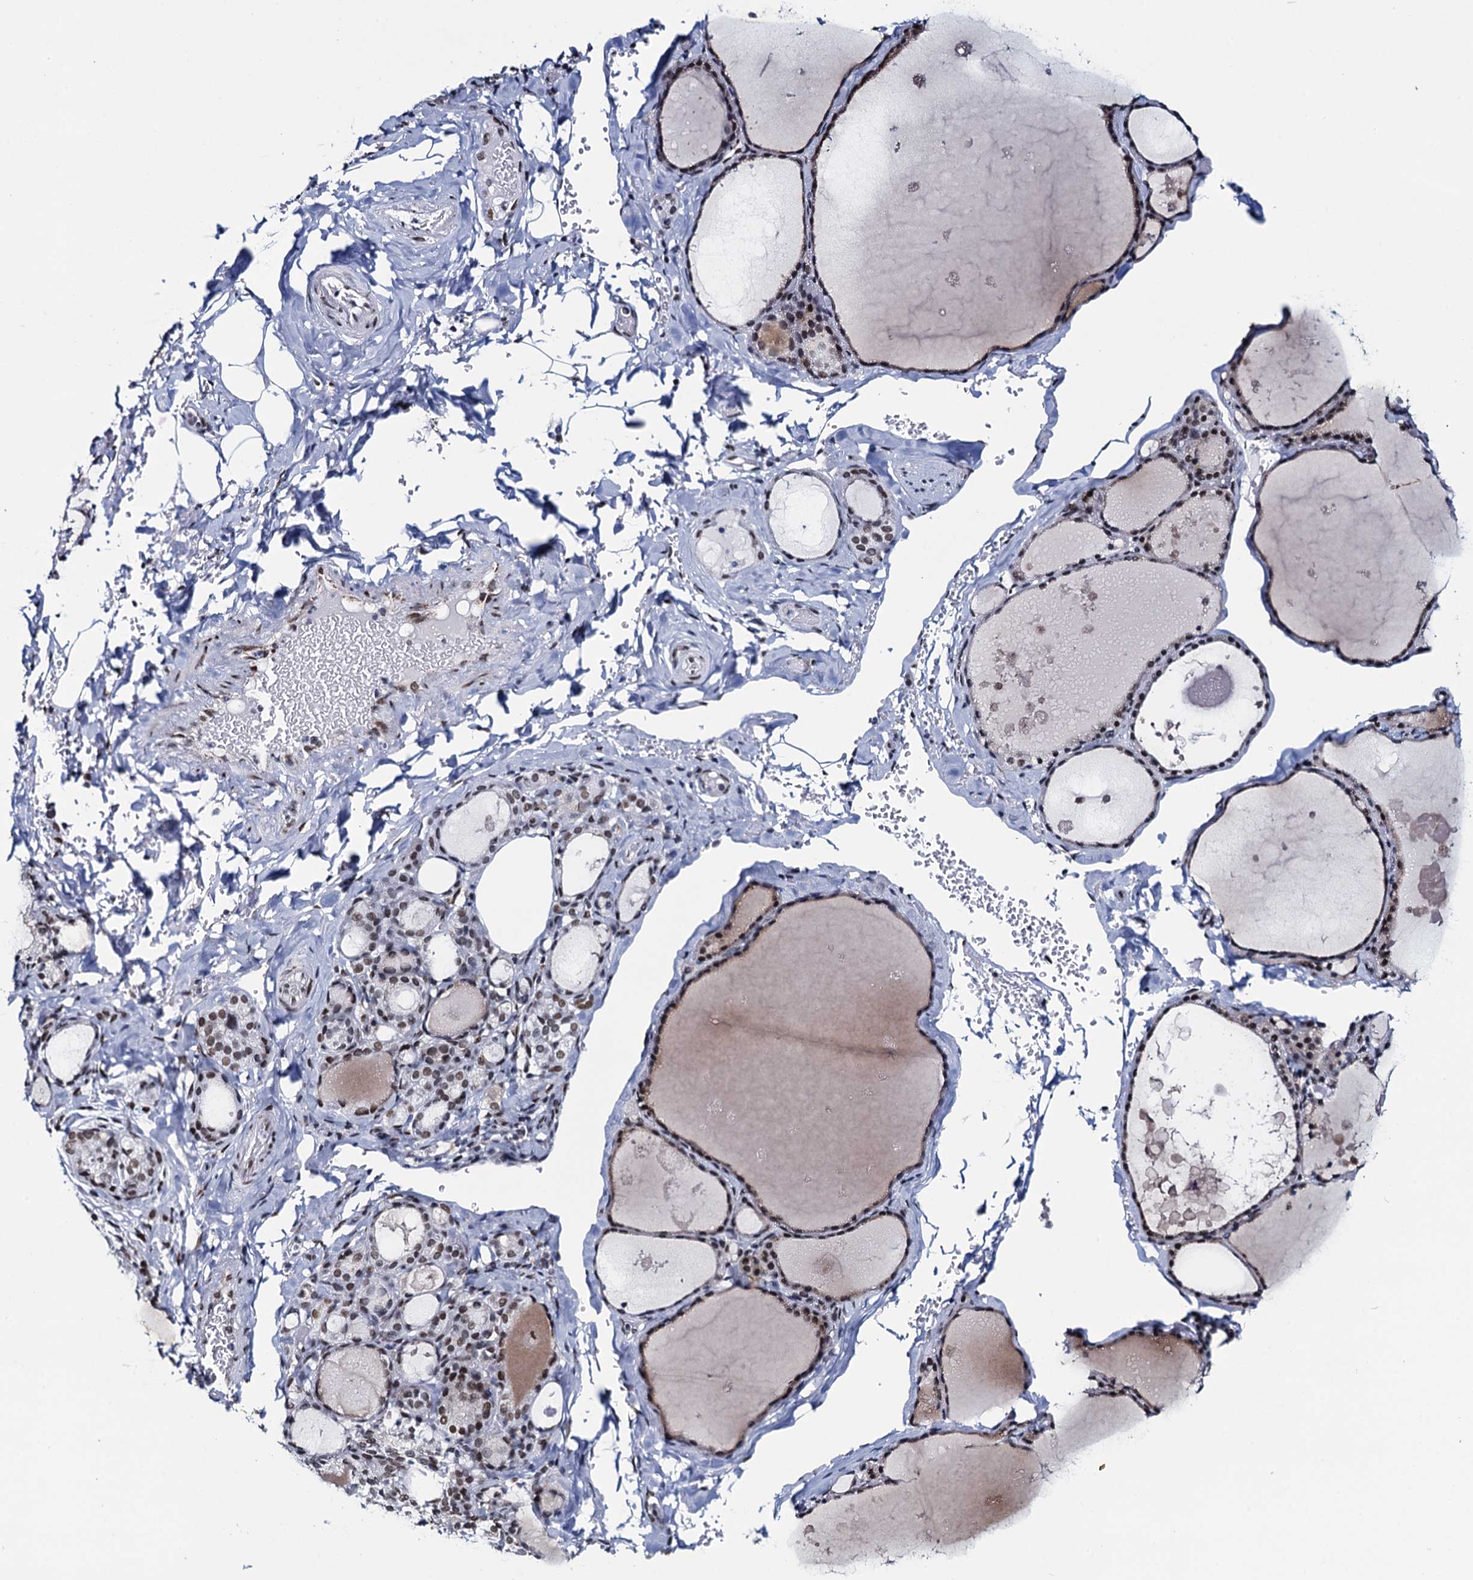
{"staining": {"intensity": "moderate", "quantity": ">75%", "location": "nuclear"}, "tissue": "thyroid gland", "cell_type": "Glandular cells", "image_type": "normal", "snomed": [{"axis": "morphology", "description": "Normal tissue, NOS"}, {"axis": "topography", "description": "Thyroid gland"}], "caption": "Thyroid gland stained for a protein (brown) reveals moderate nuclear positive staining in about >75% of glandular cells.", "gene": "HNRNPUL2", "patient": {"sex": "male", "age": 56}}